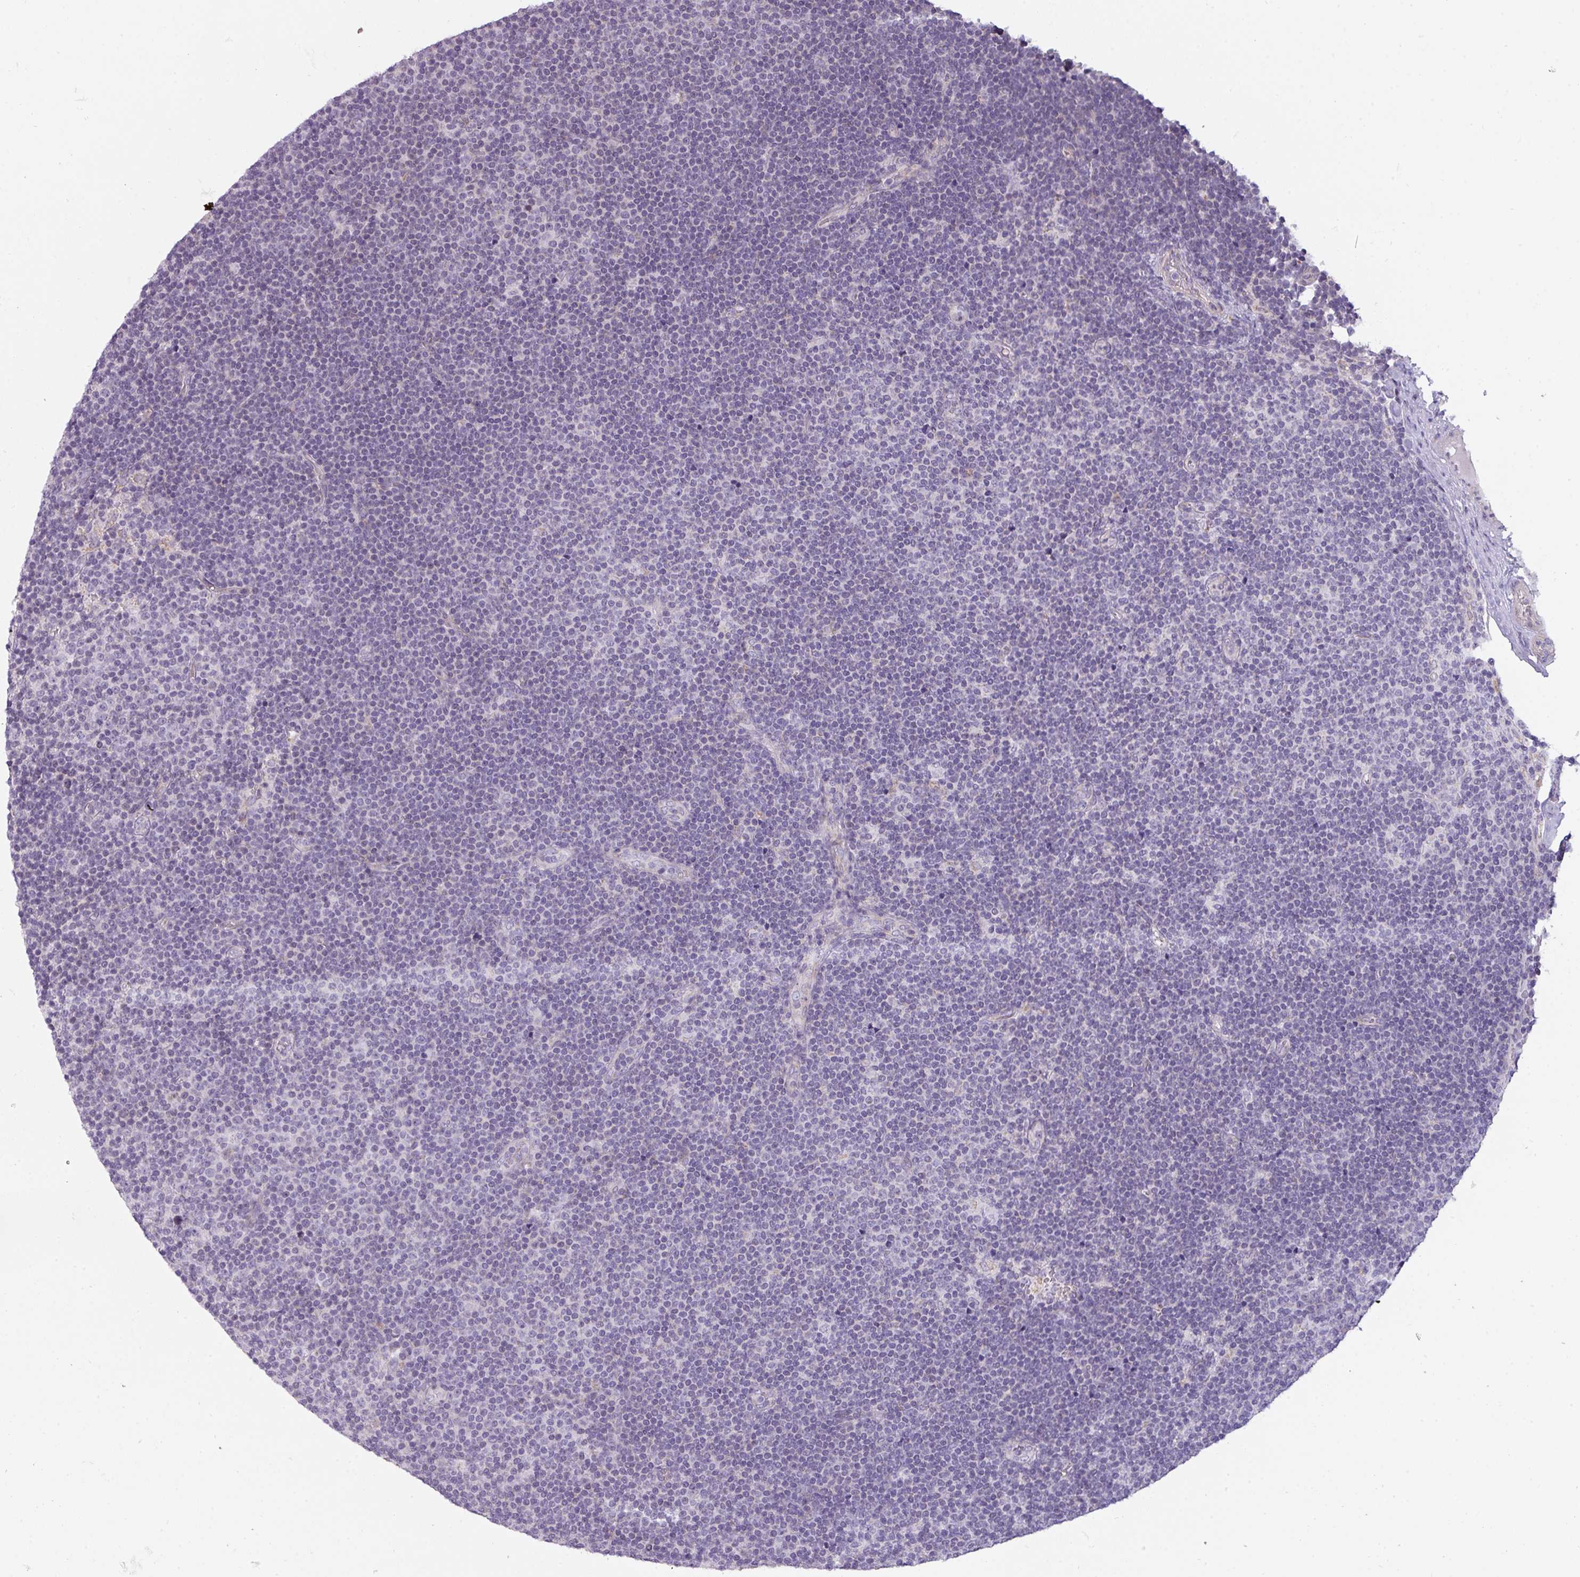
{"staining": {"intensity": "negative", "quantity": "none", "location": "none"}, "tissue": "lymphoma", "cell_type": "Tumor cells", "image_type": "cancer", "snomed": [{"axis": "morphology", "description": "Malignant lymphoma, non-Hodgkin's type, Low grade"}, {"axis": "topography", "description": "Lymph node"}], "caption": "This is an immunohistochemistry (IHC) image of lymphoma. There is no positivity in tumor cells.", "gene": "C2orf68", "patient": {"sex": "male", "age": 48}}